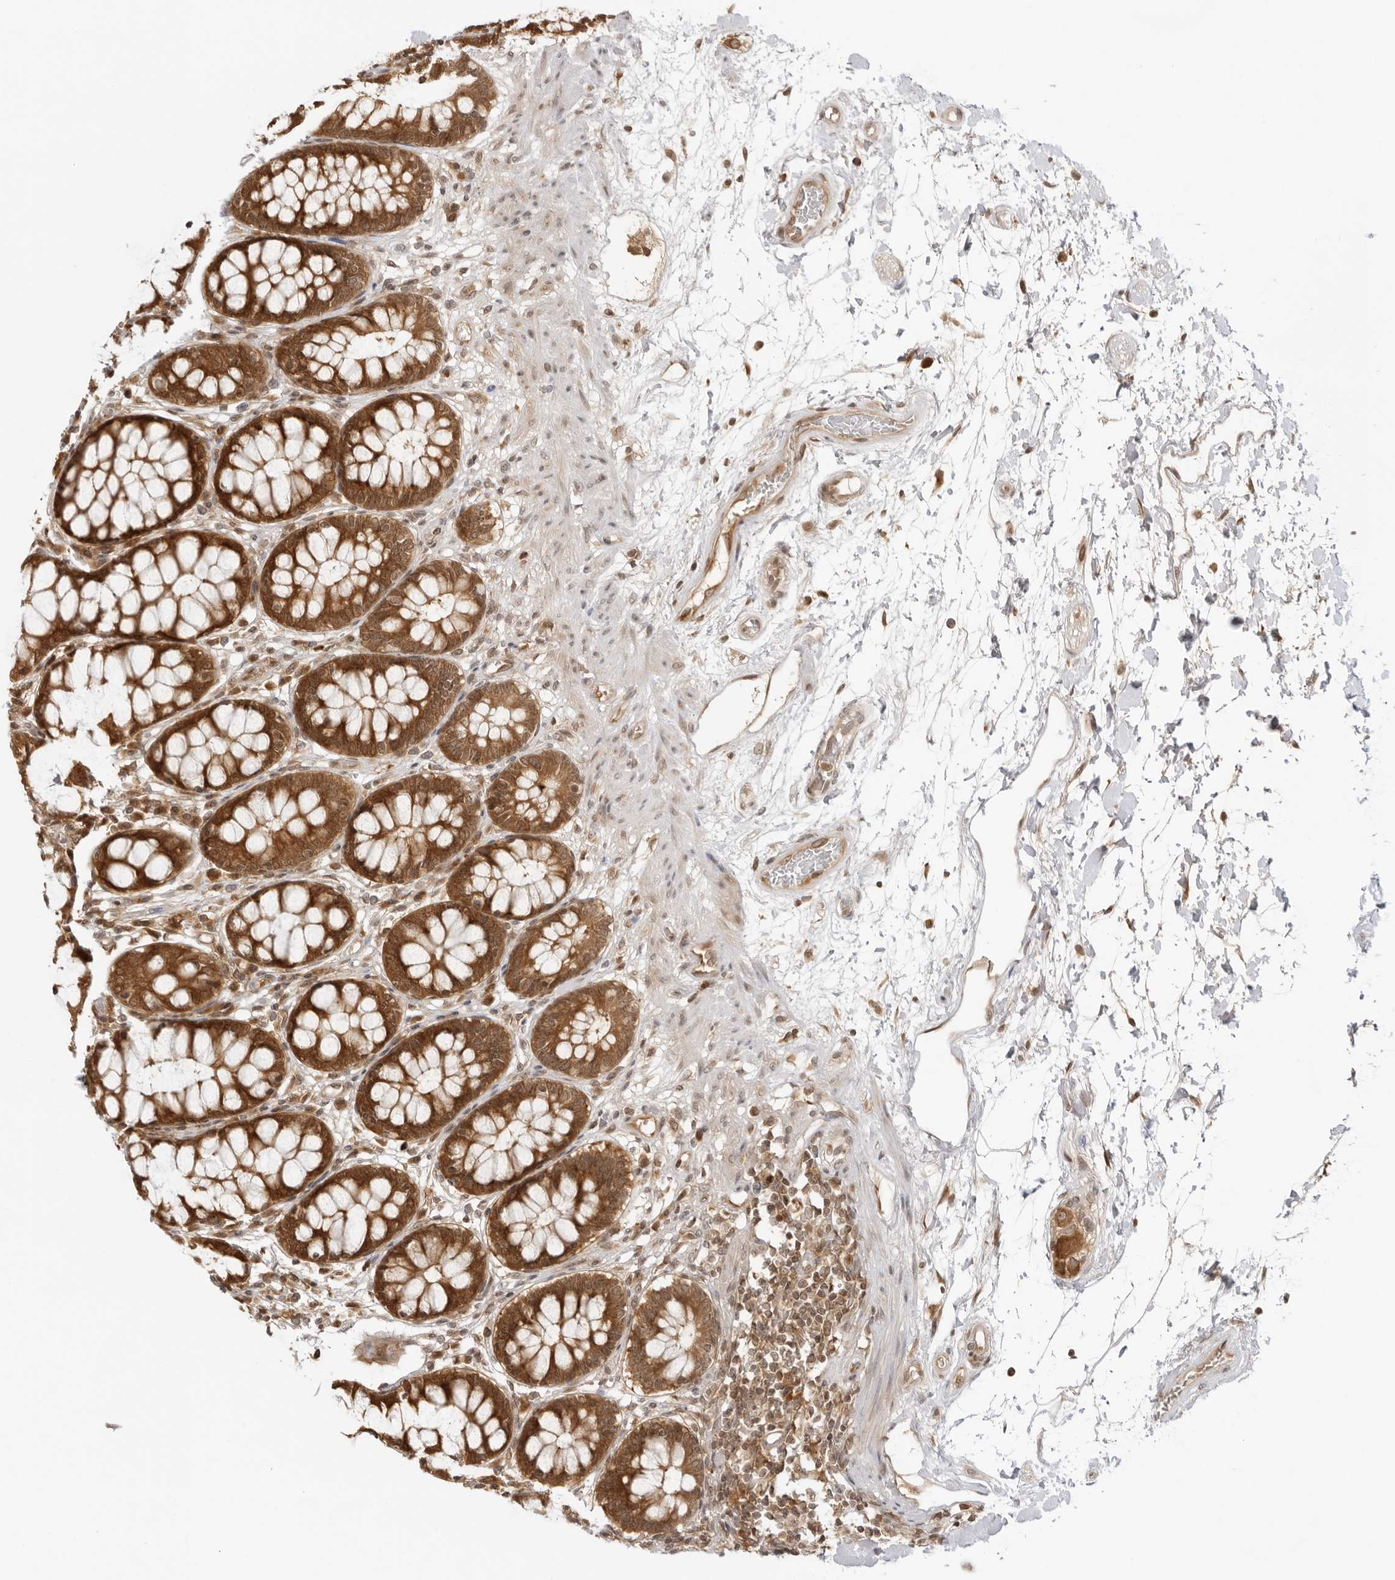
{"staining": {"intensity": "strong", "quantity": ">75%", "location": "cytoplasmic/membranous"}, "tissue": "rectum", "cell_type": "Glandular cells", "image_type": "normal", "snomed": [{"axis": "morphology", "description": "Normal tissue, NOS"}, {"axis": "topography", "description": "Rectum"}], "caption": "This is a micrograph of immunohistochemistry staining of benign rectum, which shows strong positivity in the cytoplasmic/membranous of glandular cells.", "gene": "PRRC2C", "patient": {"sex": "male", "age": 64}}